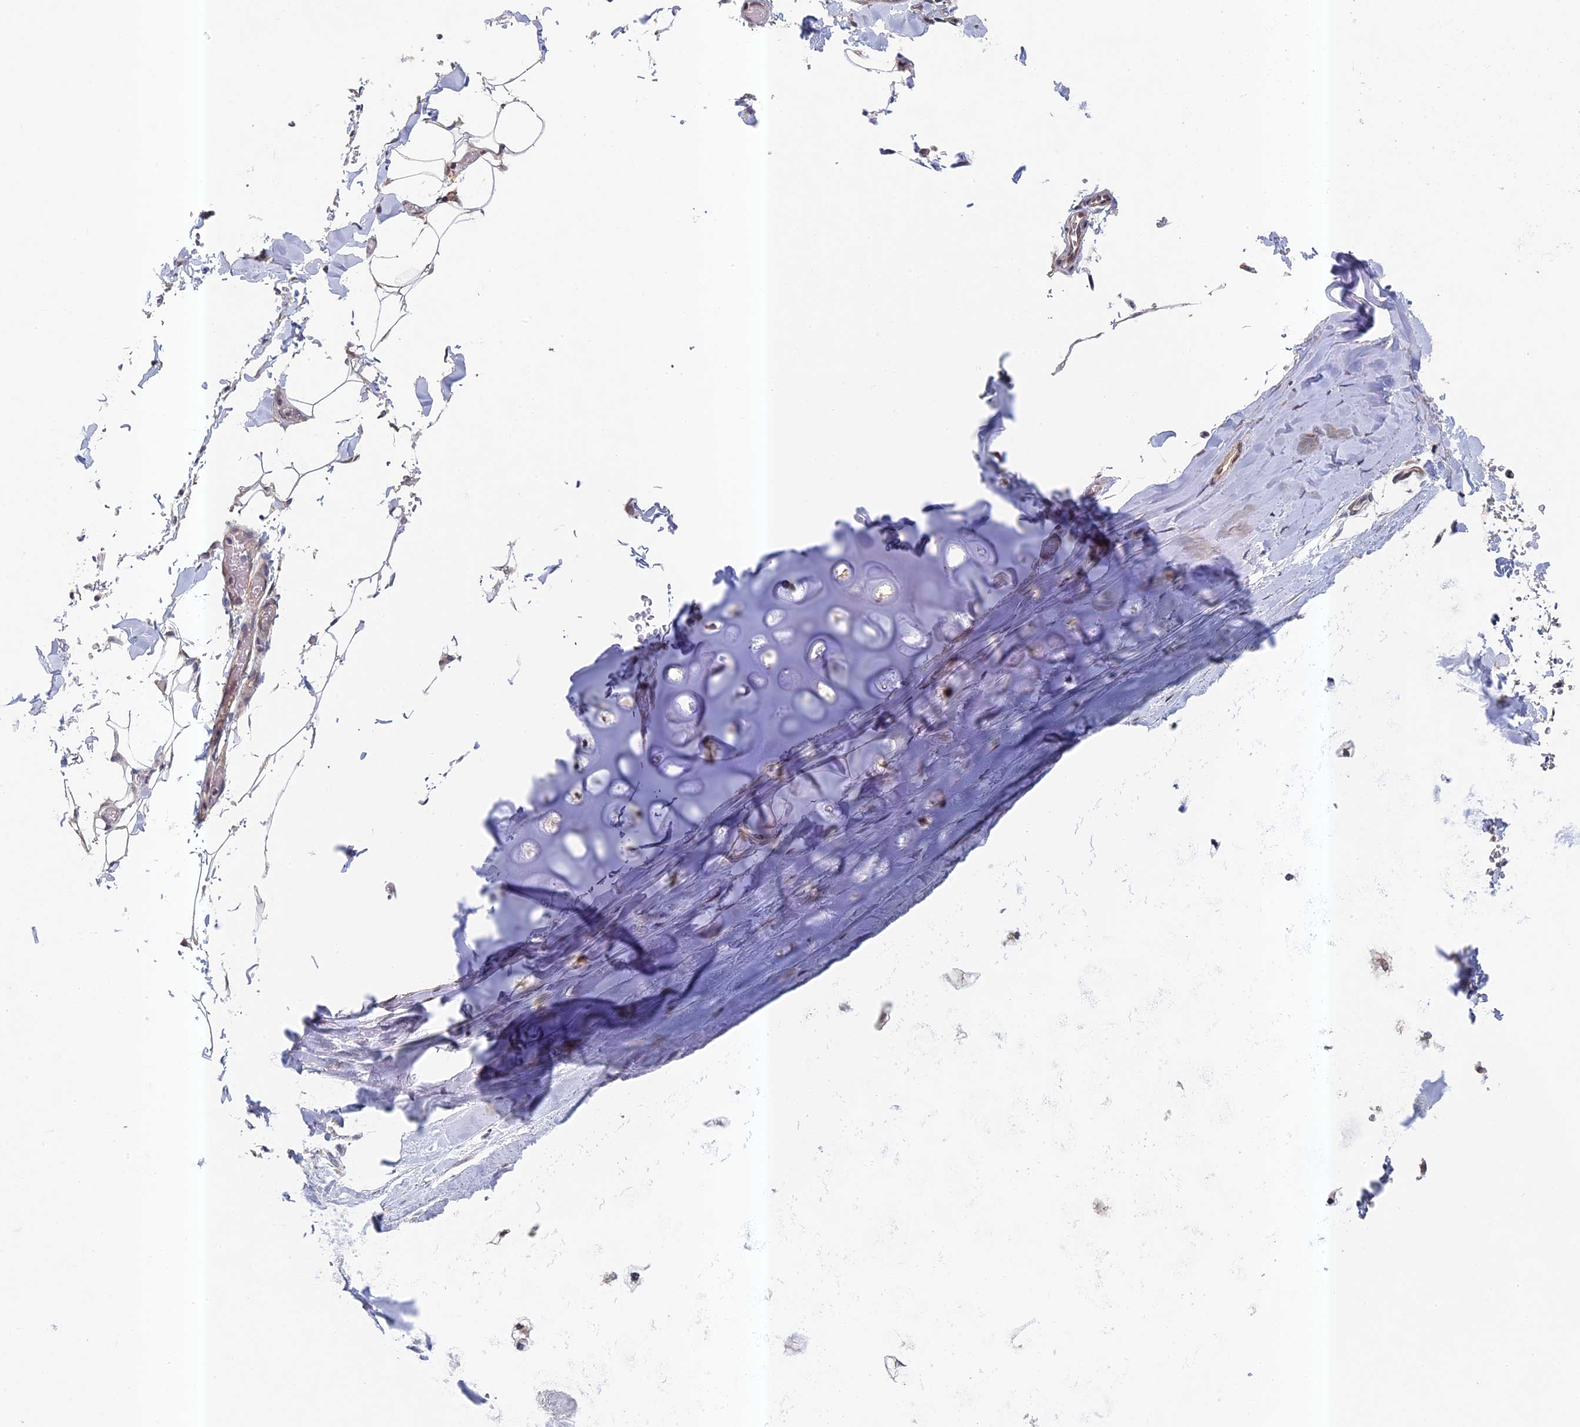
{"staining": {"intensity": "negative", "quantity": "none", "location": "none"}, "tissue": "adipose tissue", "cell_type": "Adipocytes", "image_type": "normal", "snomed": [{"axis": "morphology", "description": "Normal tissue, NOS"}, {"axis": "topography", "description": "Bronchus"}], "caption": "Micrograph shows no protein positivity in adipocytes of benign adipose tissue.", "gene": "DIXDC1", "patient": {"sex": "male", "age": 66}}